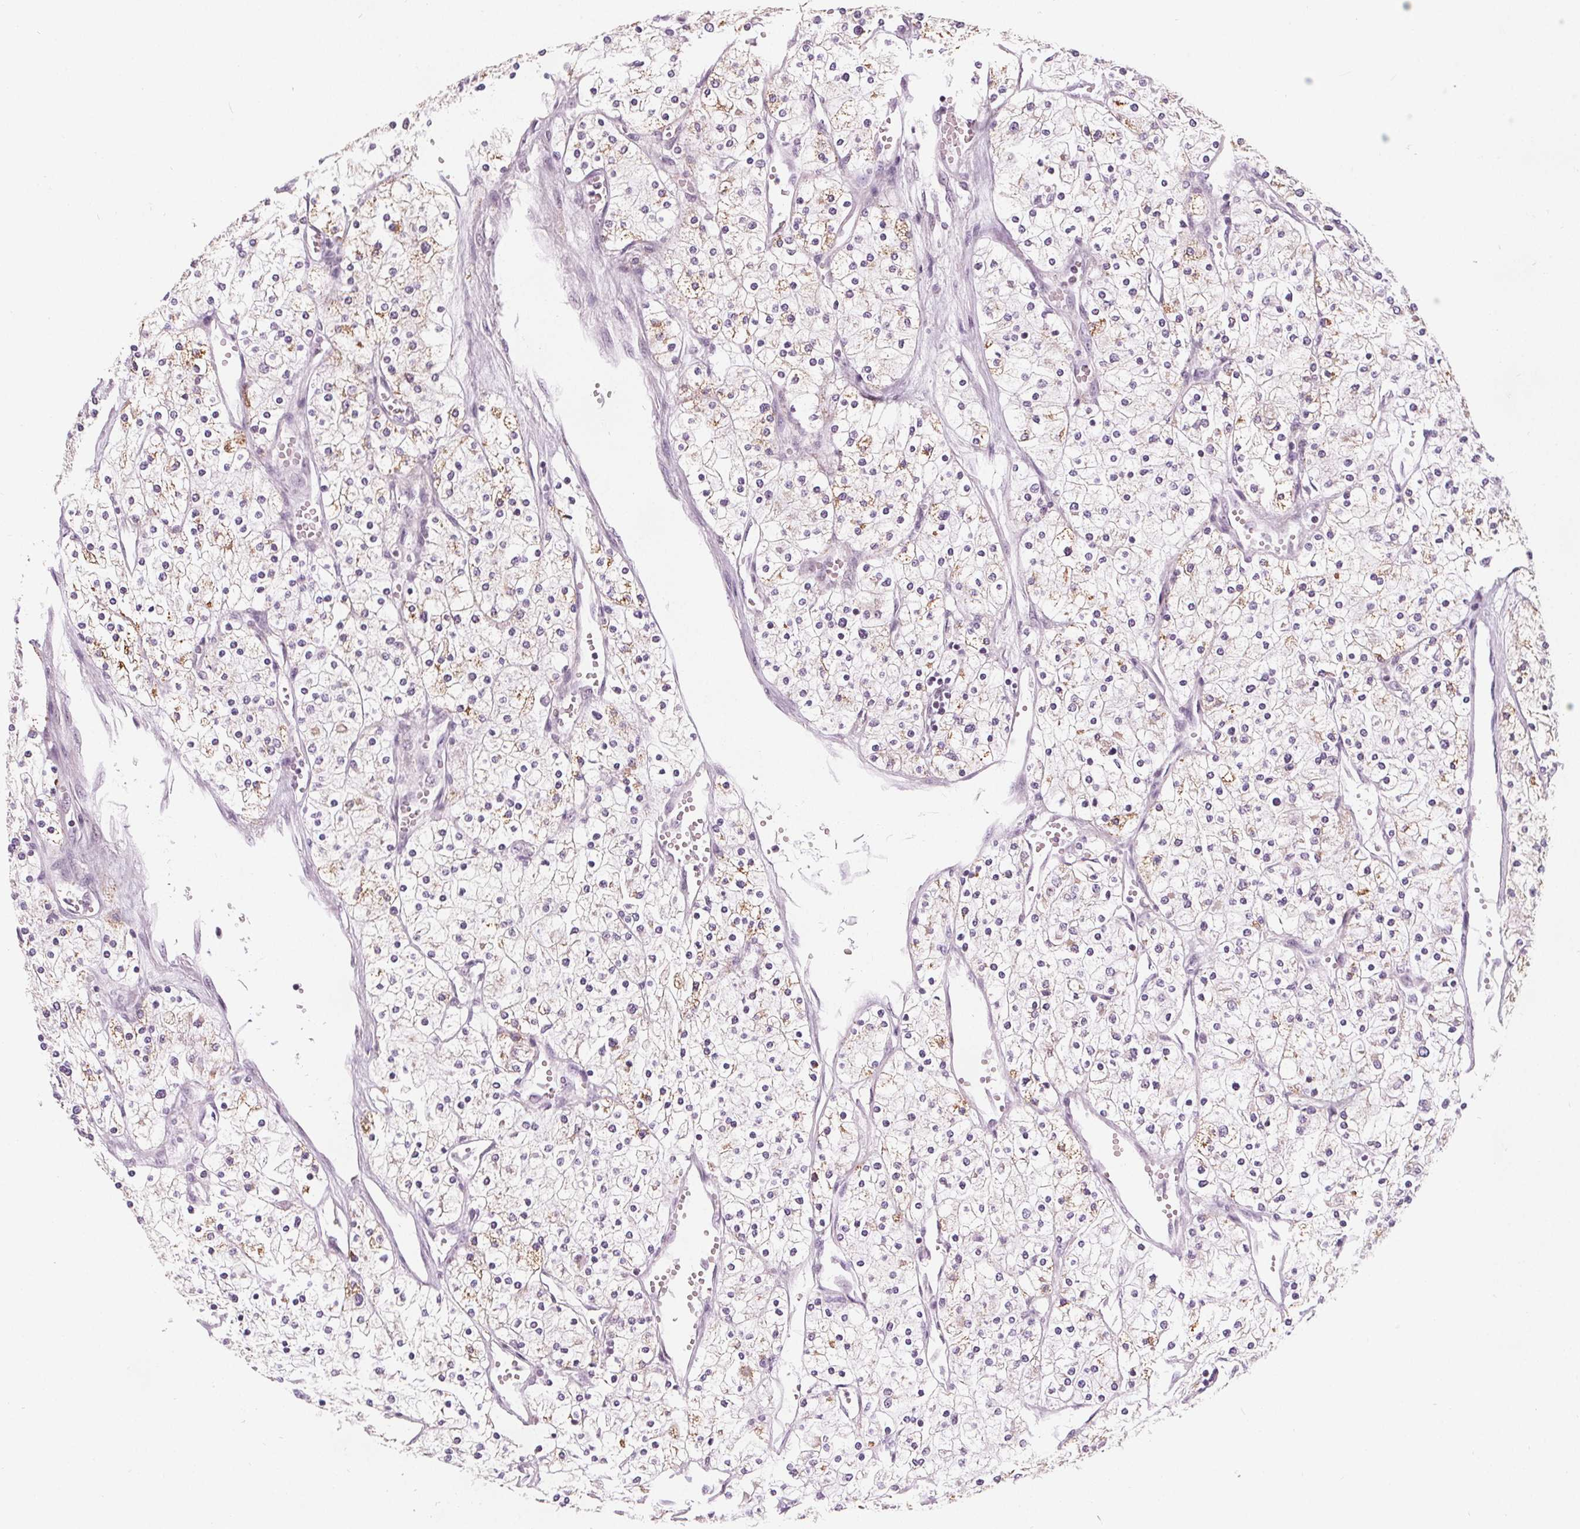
{"staining": {"intensity": "negative", "quantity": "none", "location": "none"}, "tissue": "renal cancer", "cell_type": "Tumor cells", "image_type": "cancer", "snomed": [{"axis": "morphology", "description": "Adenocarcinoma, NOS"}, {"axis": "topography", "description": "Kidney"}], "caption": "DAB (3,3'-diaminobenzidine) immunohistochemical staining of adenocarcinoma (renal) demonstrates no significant staining in tumor cells.", "gene": "DPM2", "patient": {"sex": "male", "age": 80}}